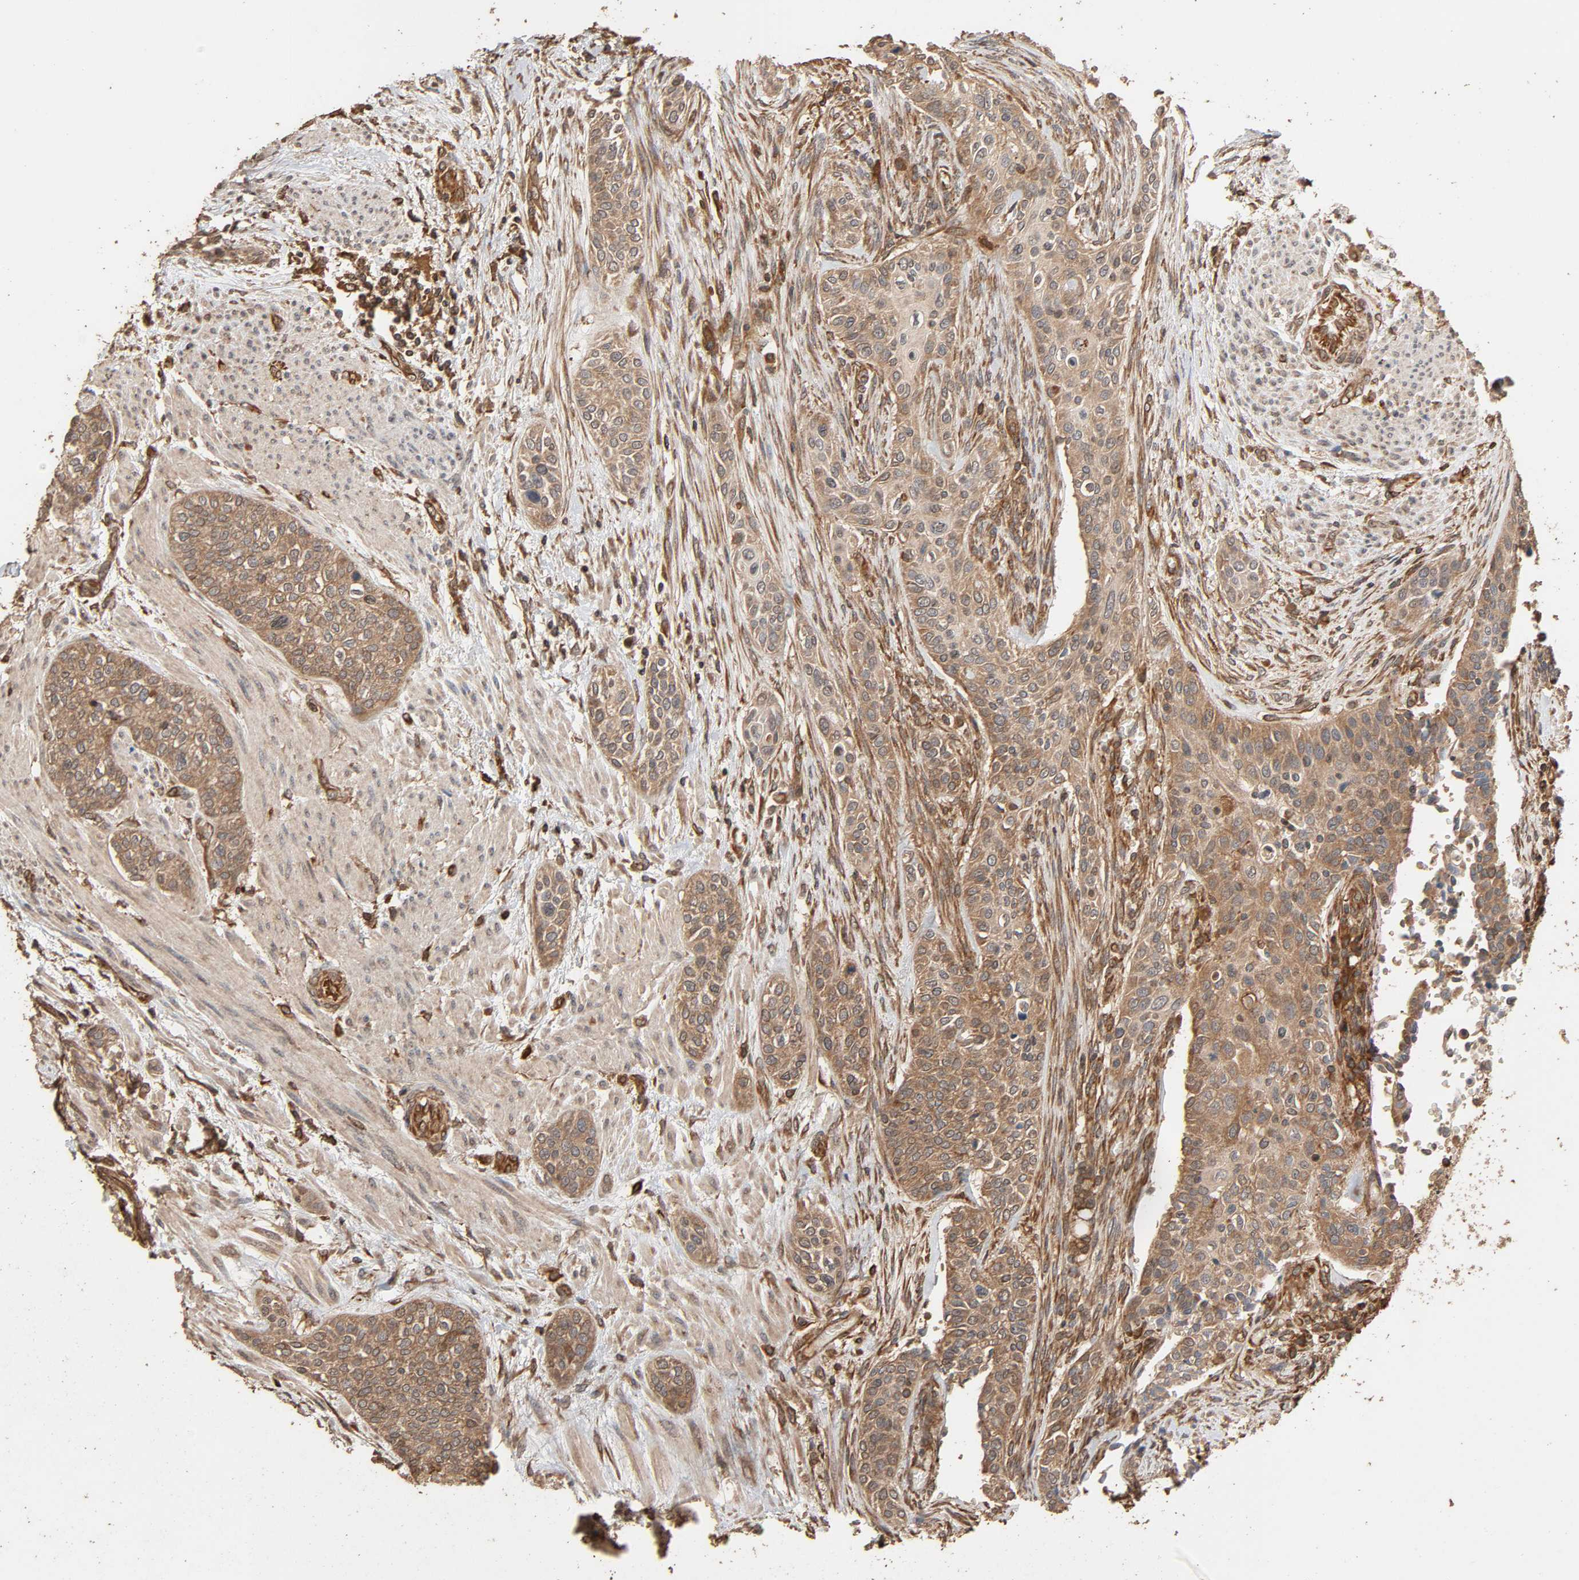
{"staining": {"intensity": "moderate", "quantity": "25%-75%", "location": "cytoplasmic/membranous"}, "tissue": "urothelial cancer", "cell_type": "Tumor cells", "image_type": "cancer", "snomed": [{"axis": "morphology", "description": "Urothelial carcinoma, High grade"}, {"axis": "topography", "description": "Urinary bladder"}], "caption": "Urothelial carcinoma (high-grade) tissue shows moderate cytoplasmic/membranous expression in about 25%-75% of tumor cells, visualized by immunohistochemistry.", "gene": "RPS6KA6", "patient": {"sex": "male", "age": 74}}